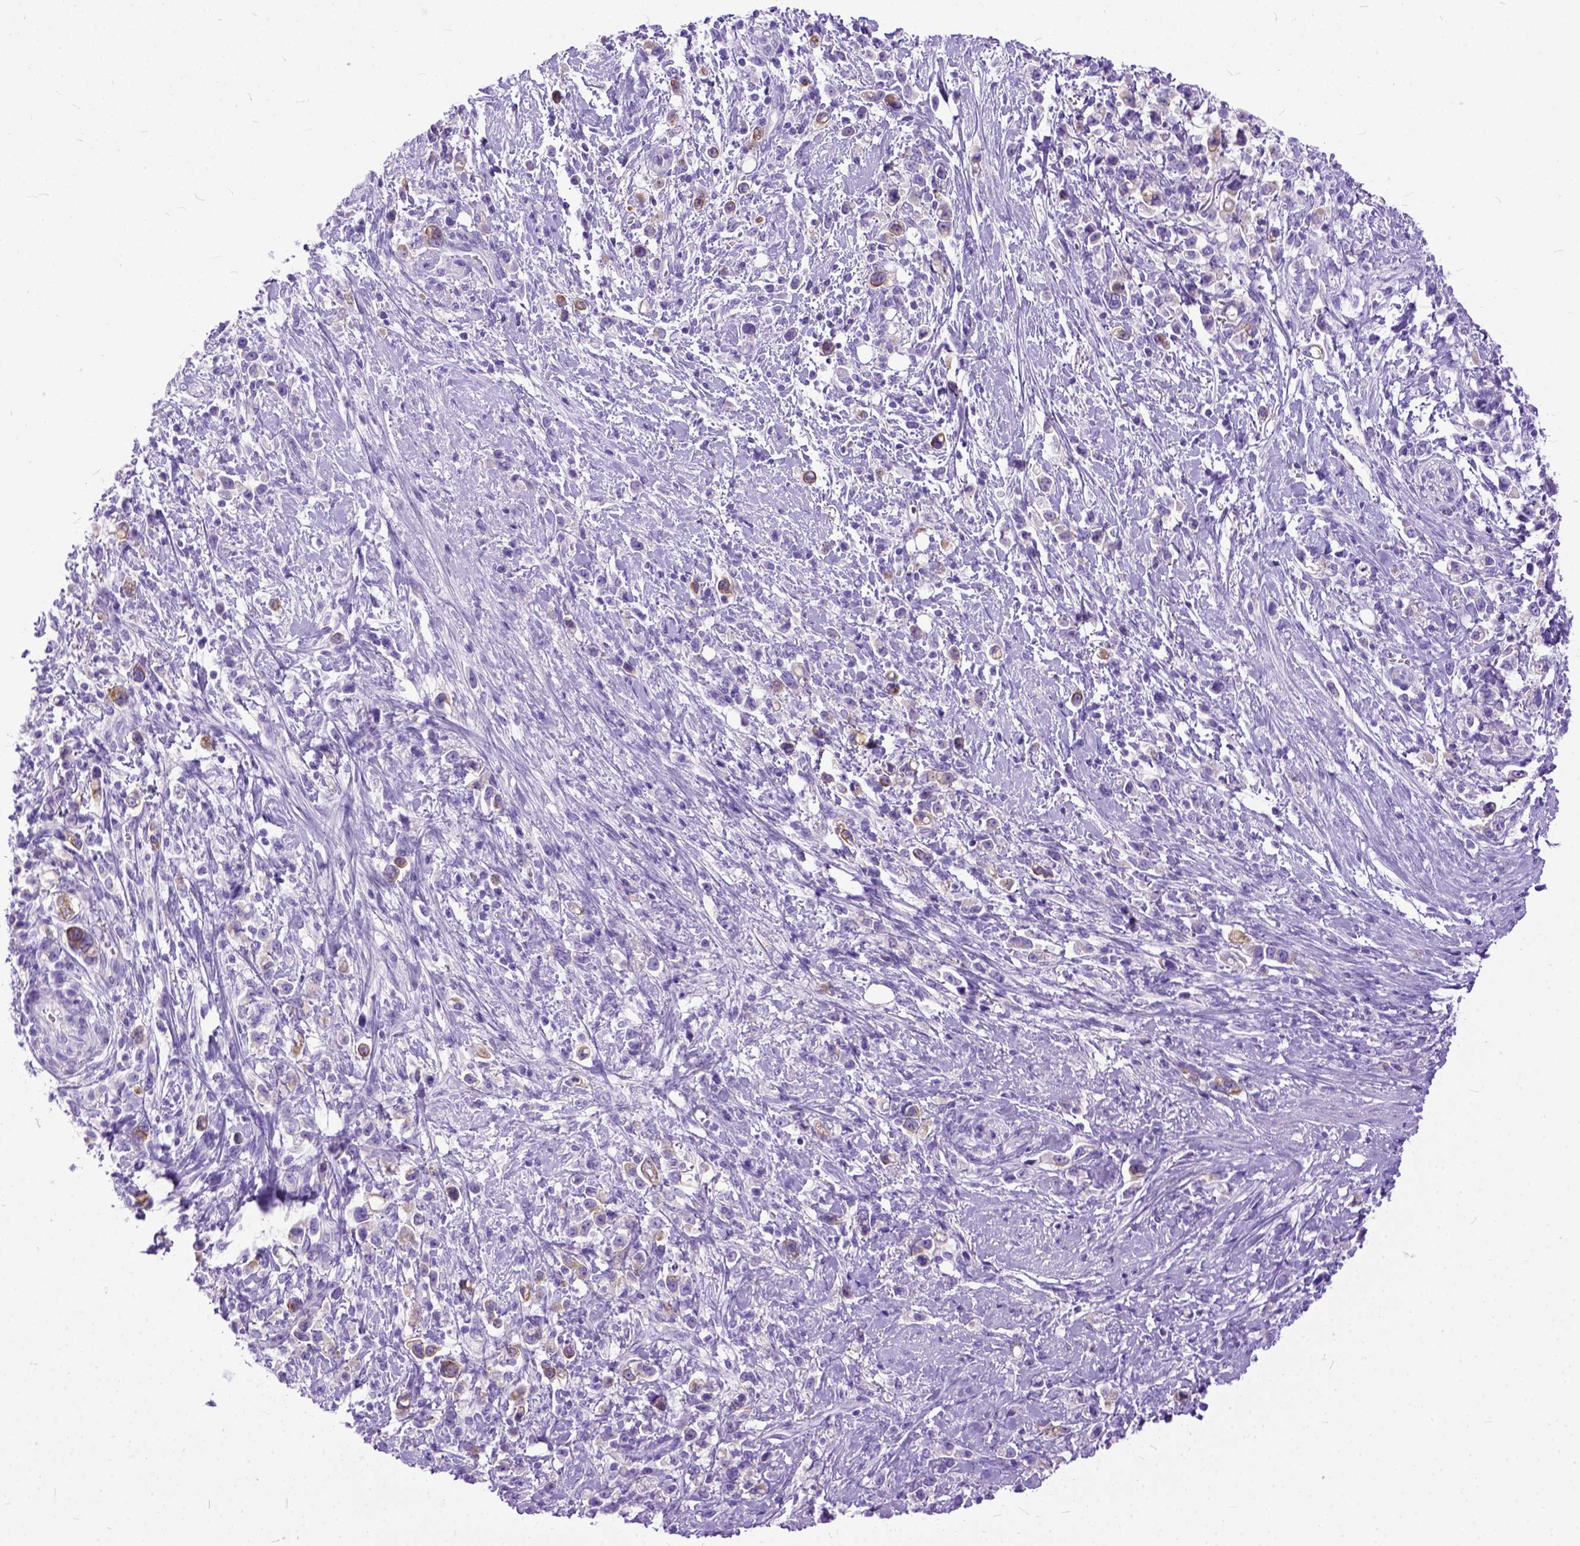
{"staining": {"intensity": "negative", "quantity": "none", "location": "none"}, "tissue": "stomach cancer", "cell_type": "Tumor cells", "image_type": "cancer", "snomed": [{"axis": "morphology", "description": "Adenocarcinoma, NOS"}, {"axis": "topography", "description": "Stomach"}], "caption": "Tumor cells are negative for brown protein staining in stomach cancer. (DAB immunohistochemistry (IHC) visualized using brightfield microscopy, high magnification).", "gene": "PPL", "patient": {"sex": "male", "age": 63}}